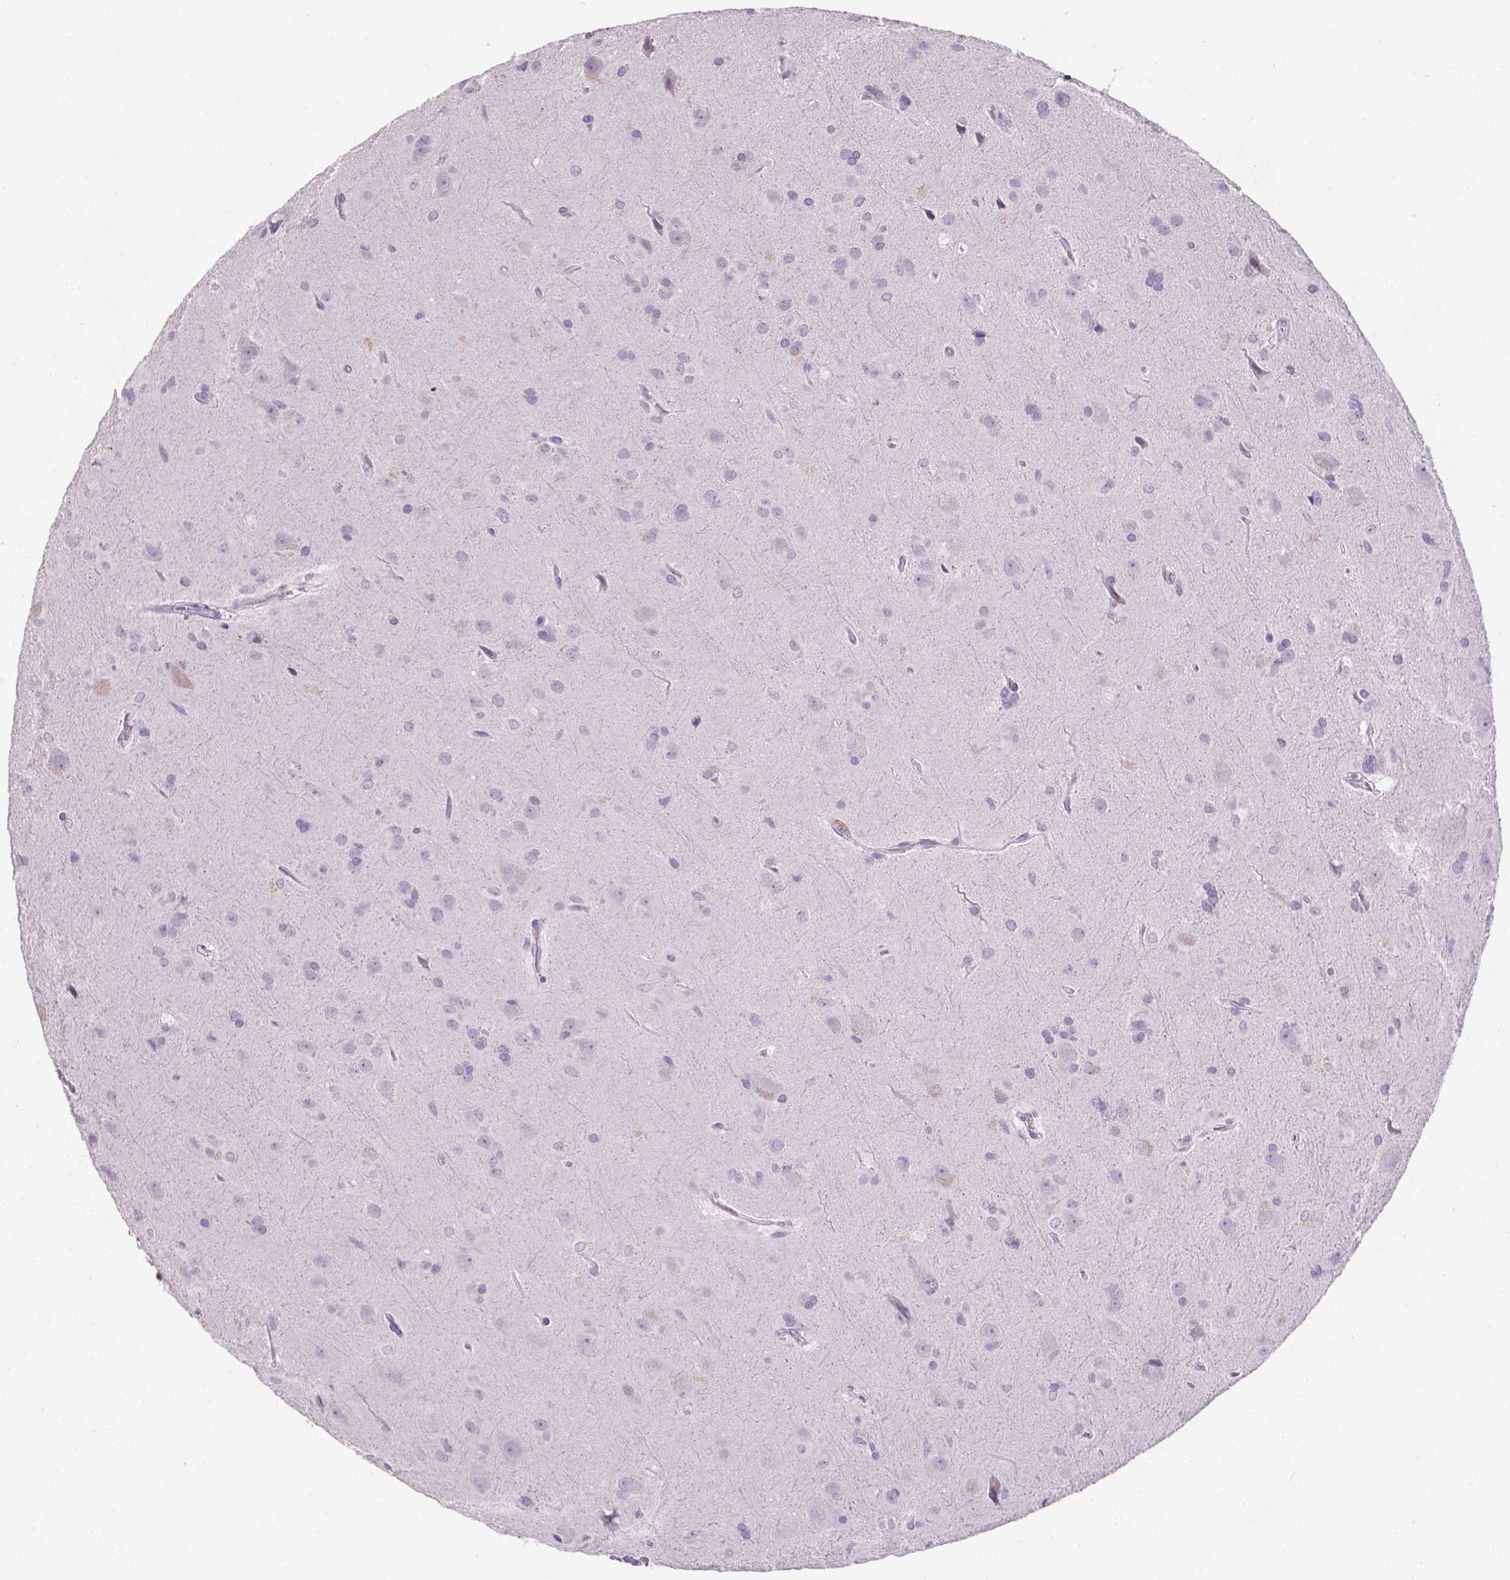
{"staining": {"intensity": "negative", "quantity": "none", "location": "none"}, "tissue": "glioma", "cell_type": "Tumor cells", "image_type": "cancer", "snomed": [{"axis": "morphology", "description": "Glioma, malignant, Low grade"}, {"axis": "topography", "description": "Brain"}], "caption": "This photomicrograph is of glioma stained with immunohistochemistry to label a protein in brown with the nuclei are counter-stained blue. There is no positivity in tumor cells.", "gene": "XPNPEP2", "patient": {"sex": "male", "age": 58}}